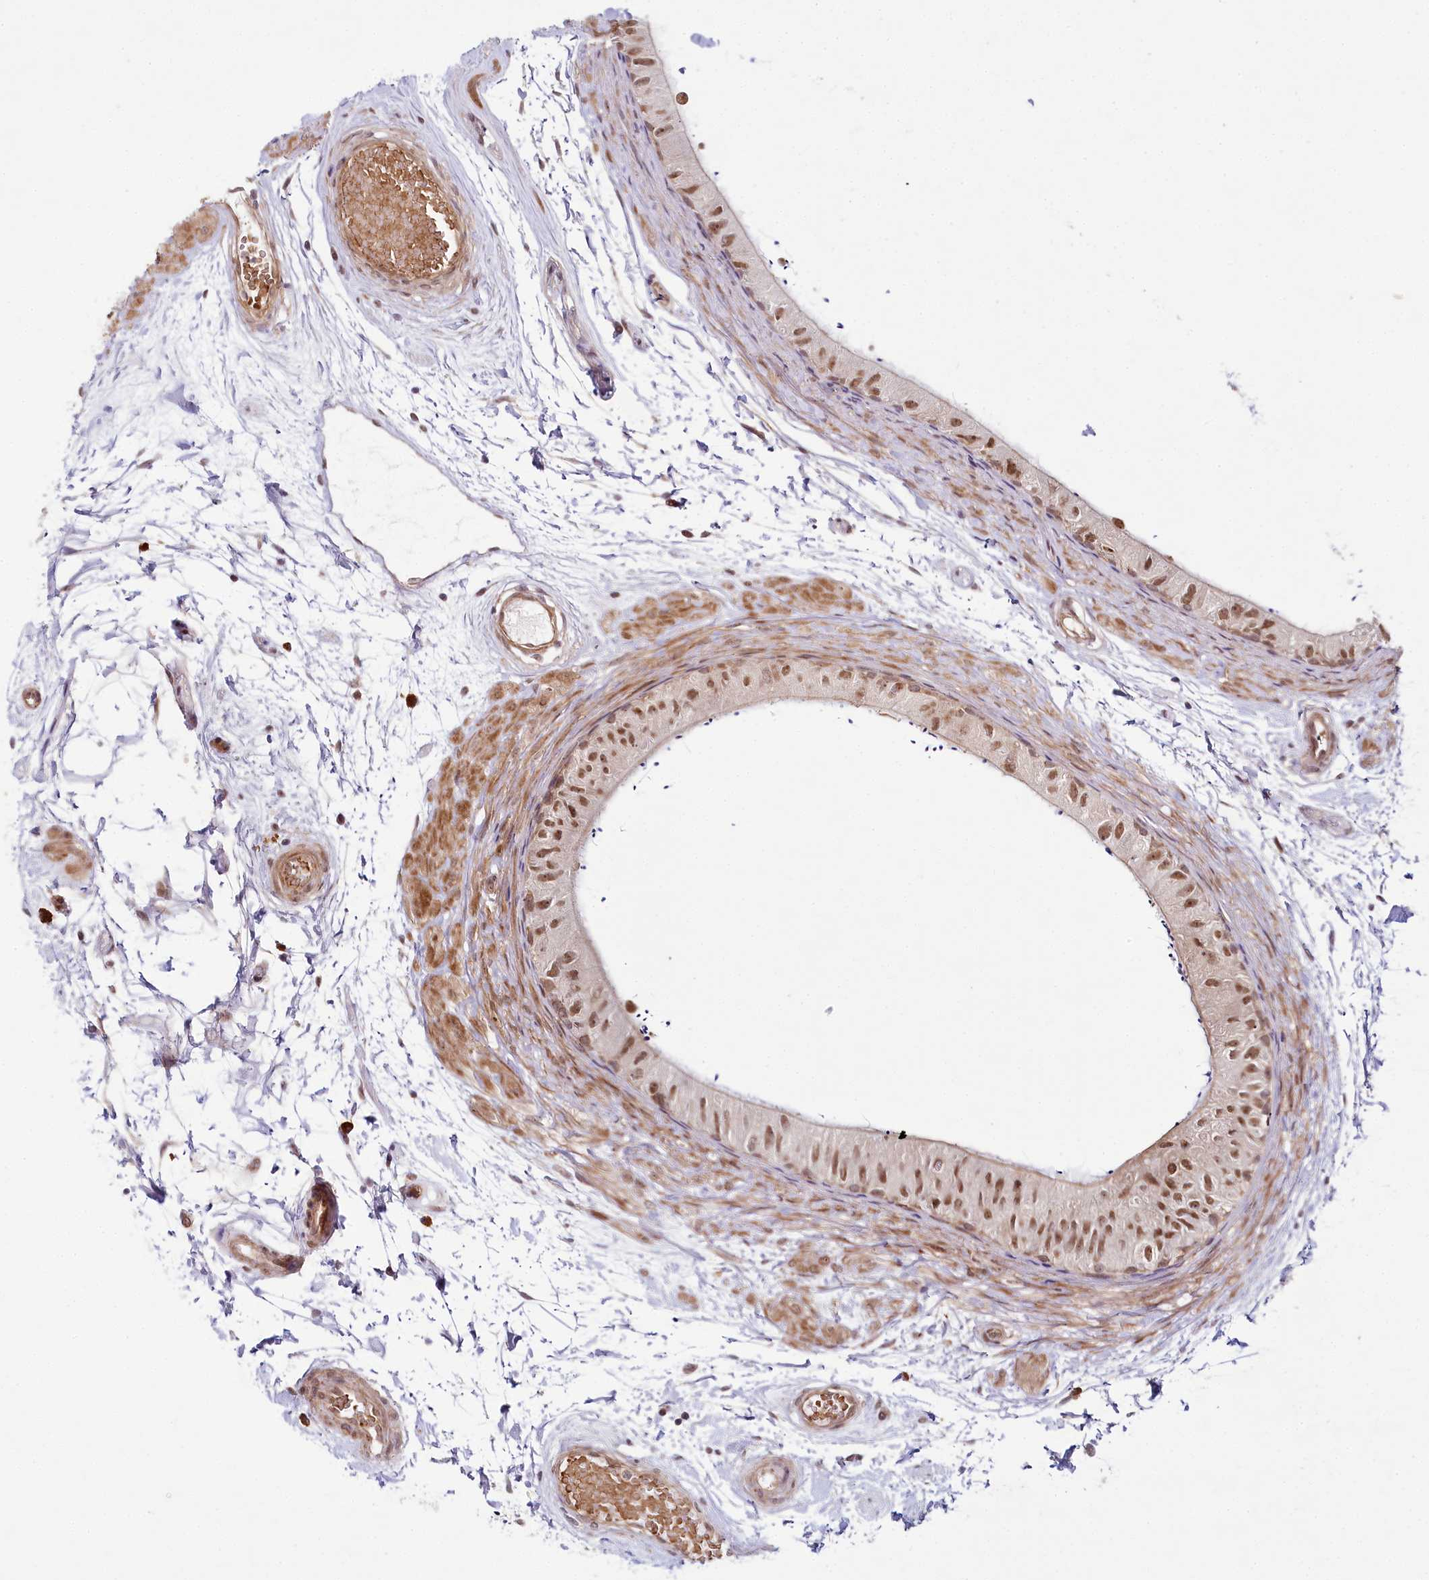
{"staining": {"intensity": "moderate", "quantity": ">75%", "location": "nuclear"}, "tissue": "epididymis", "cell_type": "Glandular cells", "image_type": "normal", "snomed": [{"axis": "morphology", "description": "Normal tissue, NOS"}, {"axis": "topography", "description": "Epididymis"}], "caption": "A brown stain shows moderate nuclear staining of a protein in glandular cells of benign epididymis. The staining is performed using DAB brown chromogen to label protein expression. The nuclei are counter-stained blue using hematoxylin.", "gene": "TUBGCP2", "patient": {"sex": "male", "age": 50}}